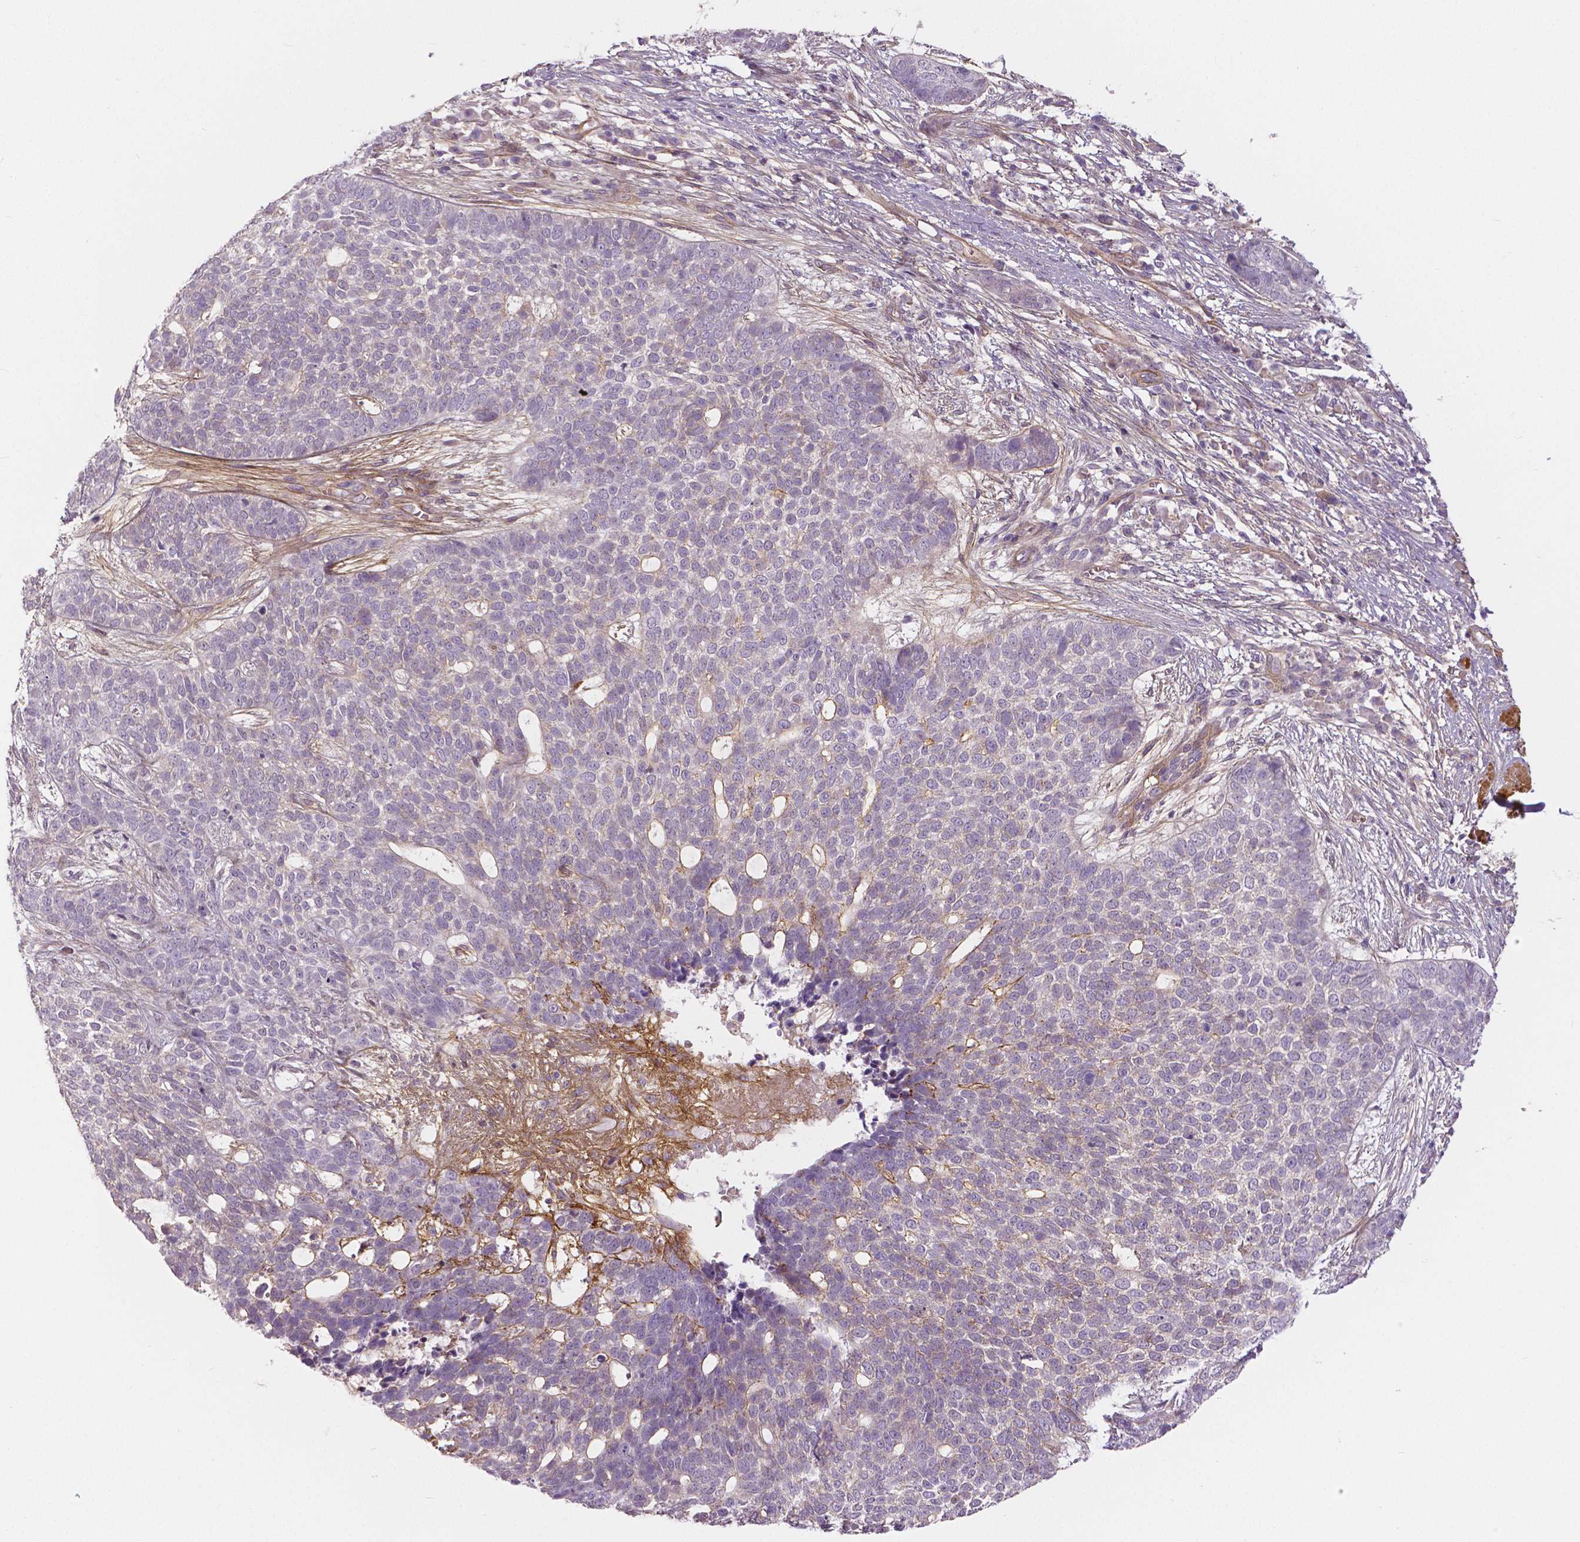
{"staining": {"intensity": "negative", "quantity": "none", "location": "none"}, "tissue": "skin cancer", "cell_type": "Tumor cells", "image_type": "cancer", "snomed": [{"axis": "morphology", "description": "Basal cell carcinoma"}, {"axis": "topography", "description": "Skin"}], "caption": "This is an immunohistochemistry (IHC) histopathology image of human skin cancer (basal cell carcinoma). There is no staining in tumor cells.", "gene": "FLT1", "patient": {"sex": "female", "age": 69}}